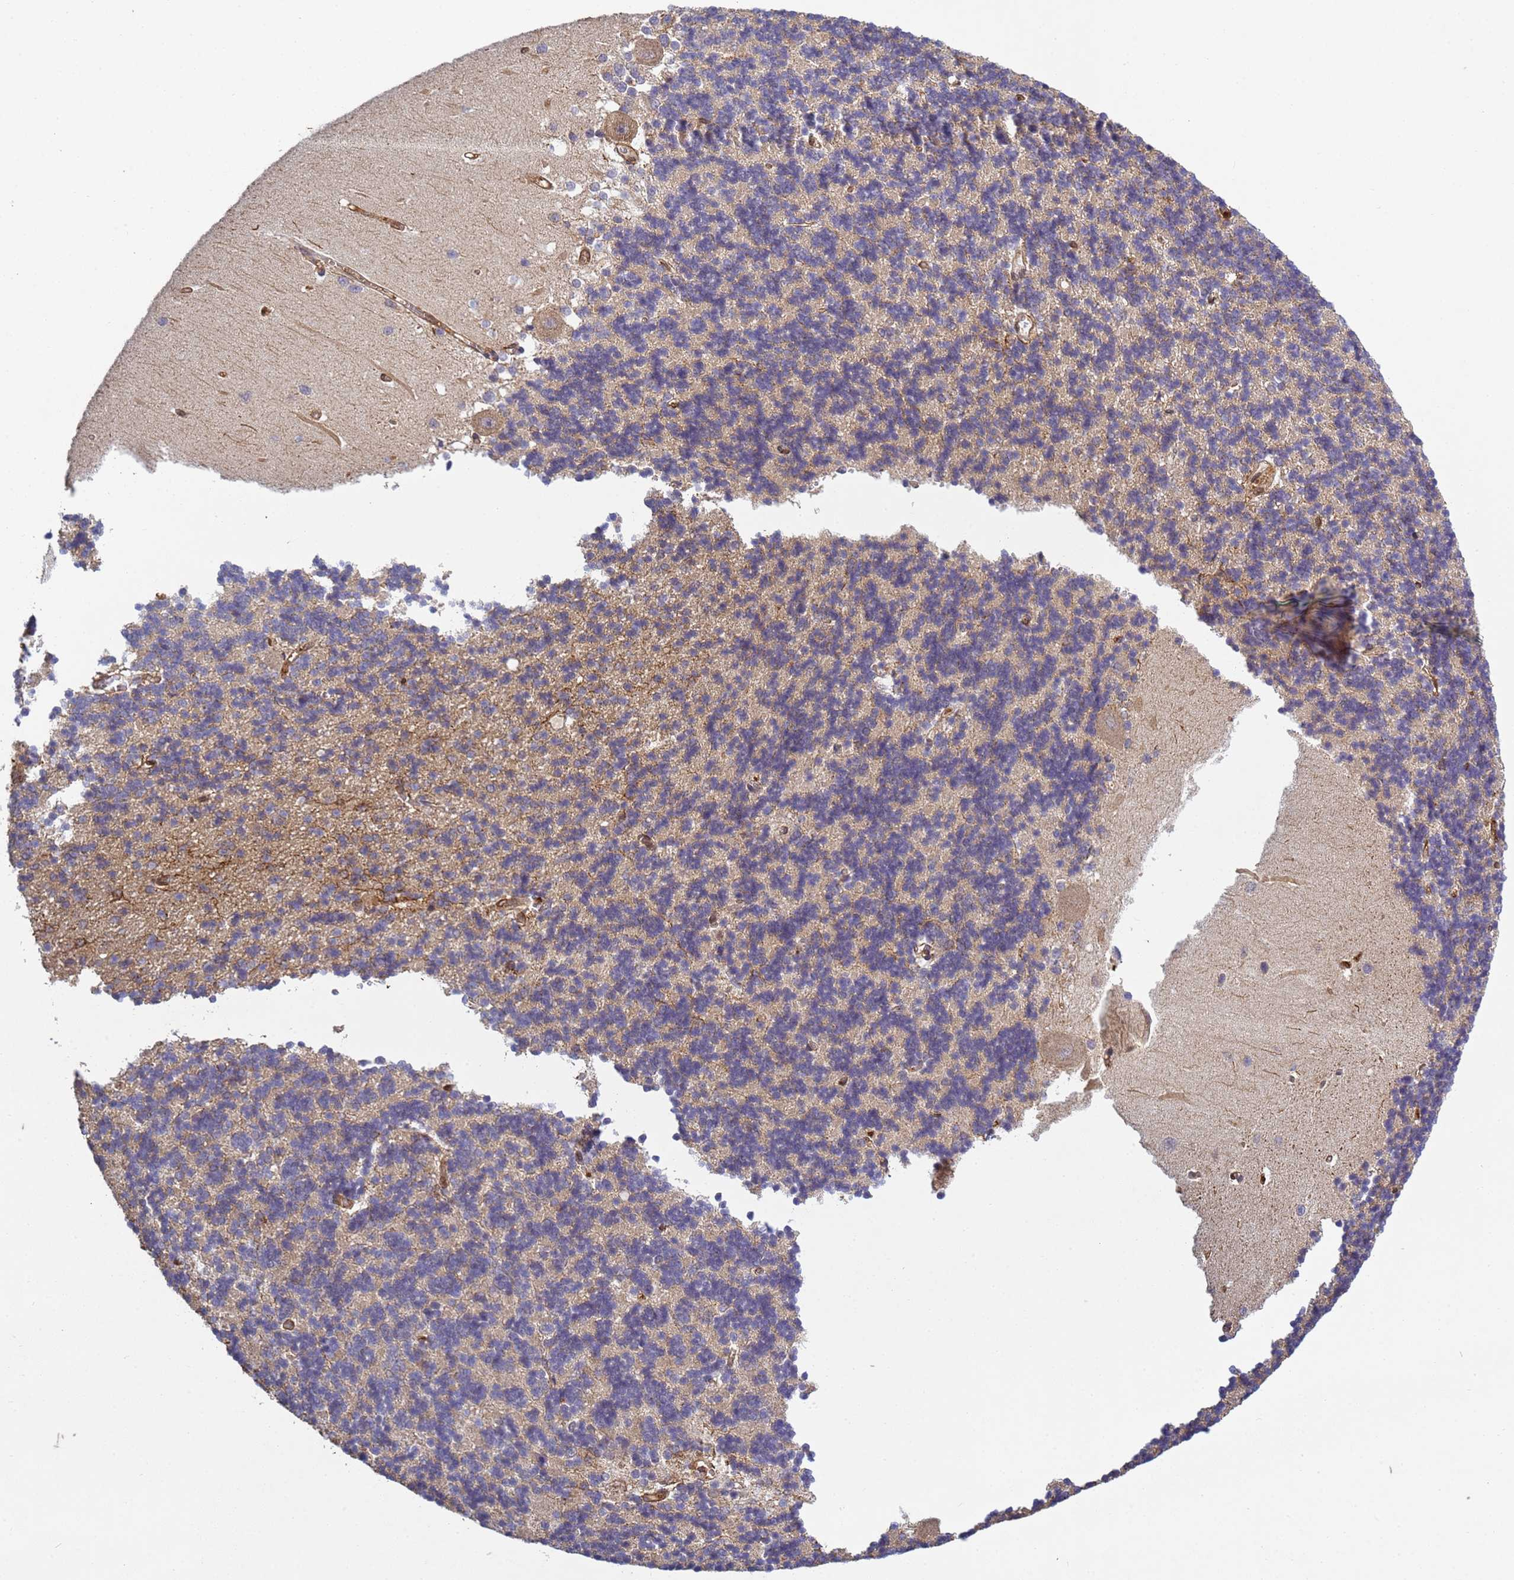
{"staining": {"intensity": "weak", "quantity": ">75%", "location": "cytoplasmic/membranous"}, "tissue": "cerebellum", "cell_type": "Cells in granular layer", "image_type": "normal", "snomed": [{"axis": "morphology", "description": "Normal tissue, NOS"}, {"axis": "topography", "description": "Cerebellum"}], "caption": "An immunohistochemistry (IHC) histopathology image of benign tissue is shown. Protein staining in brown highlights weak cytoplasmic/membranous positivity in cerebellum within cells in granular layer. (DAB IHC, brown staining for protein, blue staining for nuclei).", "gene": "C8orf34", "patient": {"sex": "male", "age": 37}}